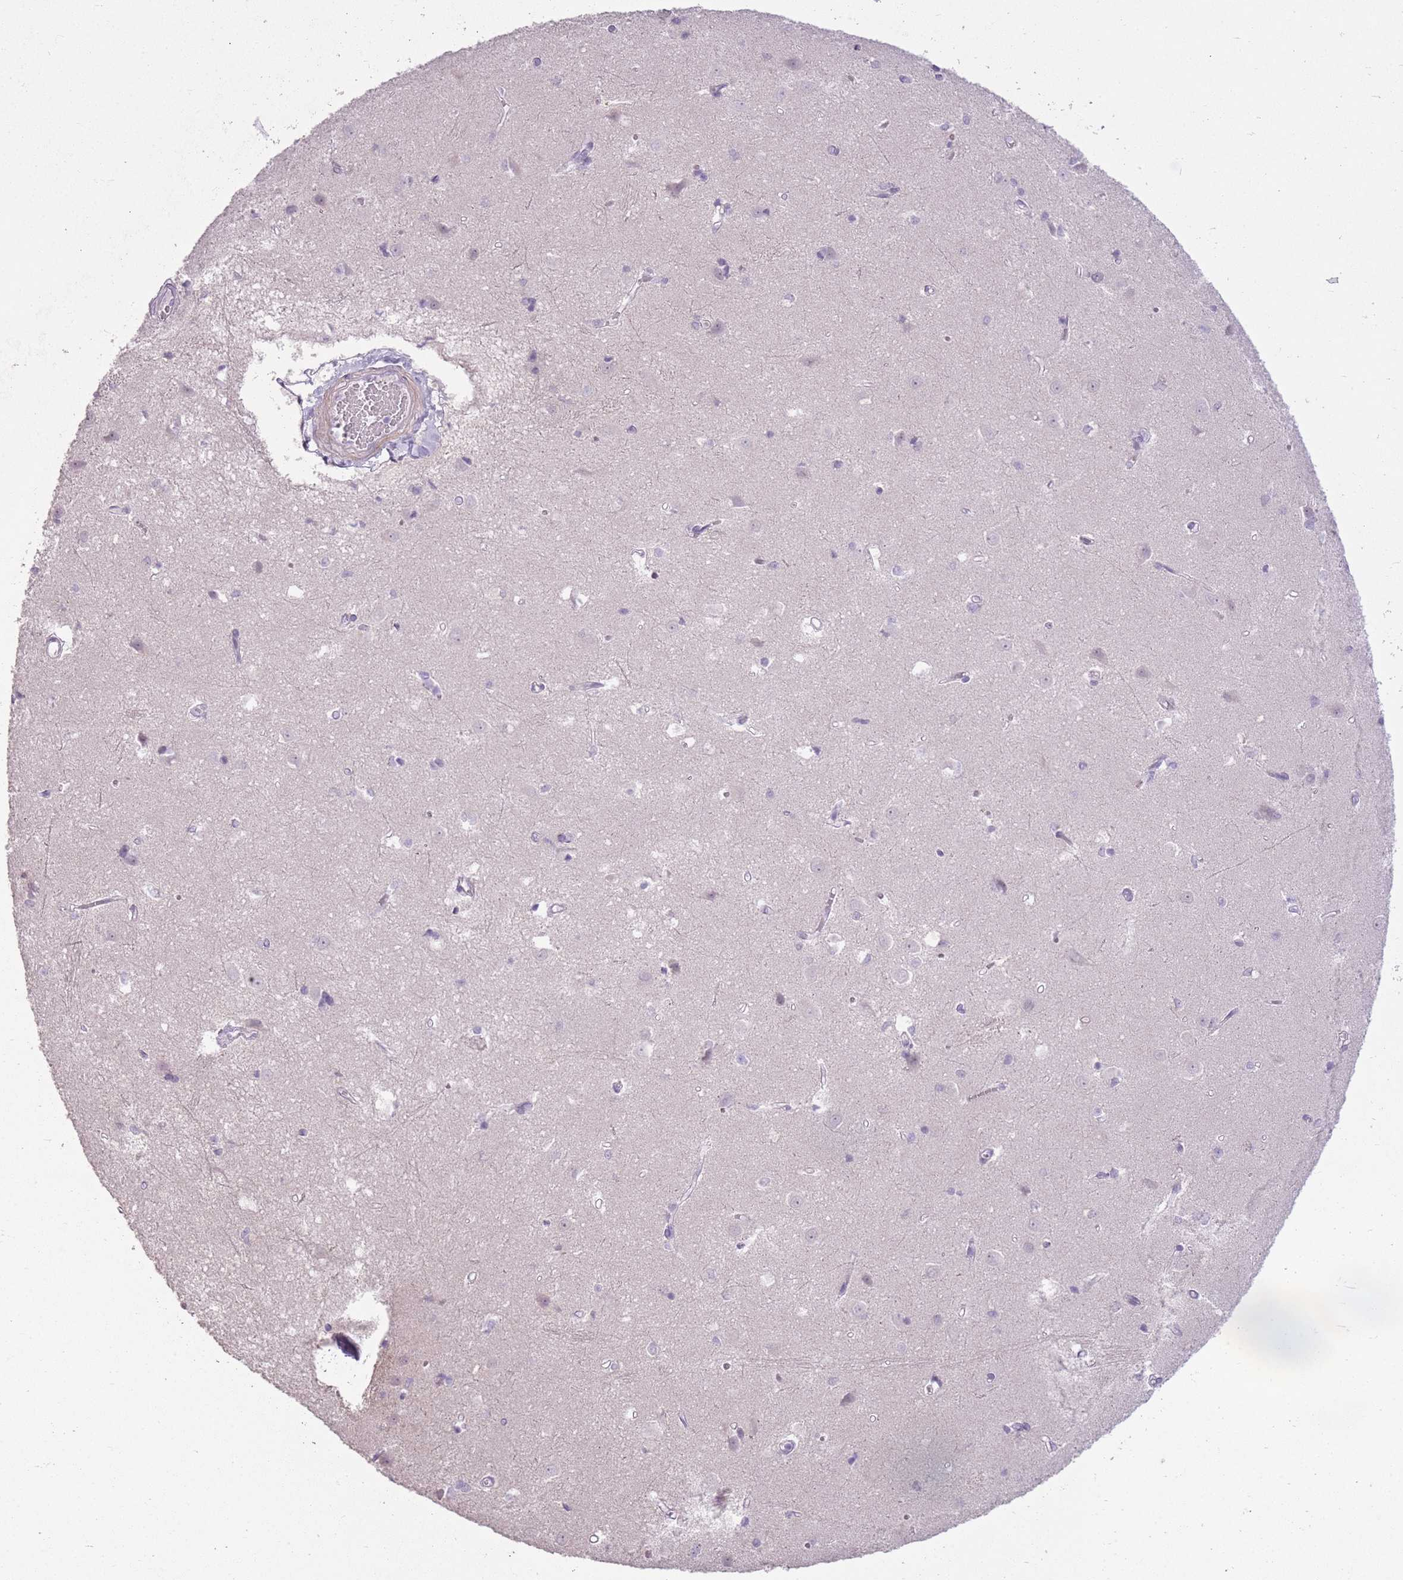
{"staining": {"intensity": "negative", "quantity": "none", "location": "none"}, "tissue": "caudate", "cell_type": "Glial cells", "image_type": "normal", "snomed": [{"axis": "morphology", "description": "Normal tissue, NOS"}, {"axis": "topography", "description": "Lateral ventricle wall"}], "caption": "Caudate was stained to show a protein in brown. There is no significant positivity in glial cells. Brightfield microscopy of IHC stained with DAB (brown) and hematoxylin (blue), captured at high magnification.", "gene": "ZBTB24", "patient": {"sex": "male", "age": 37}}